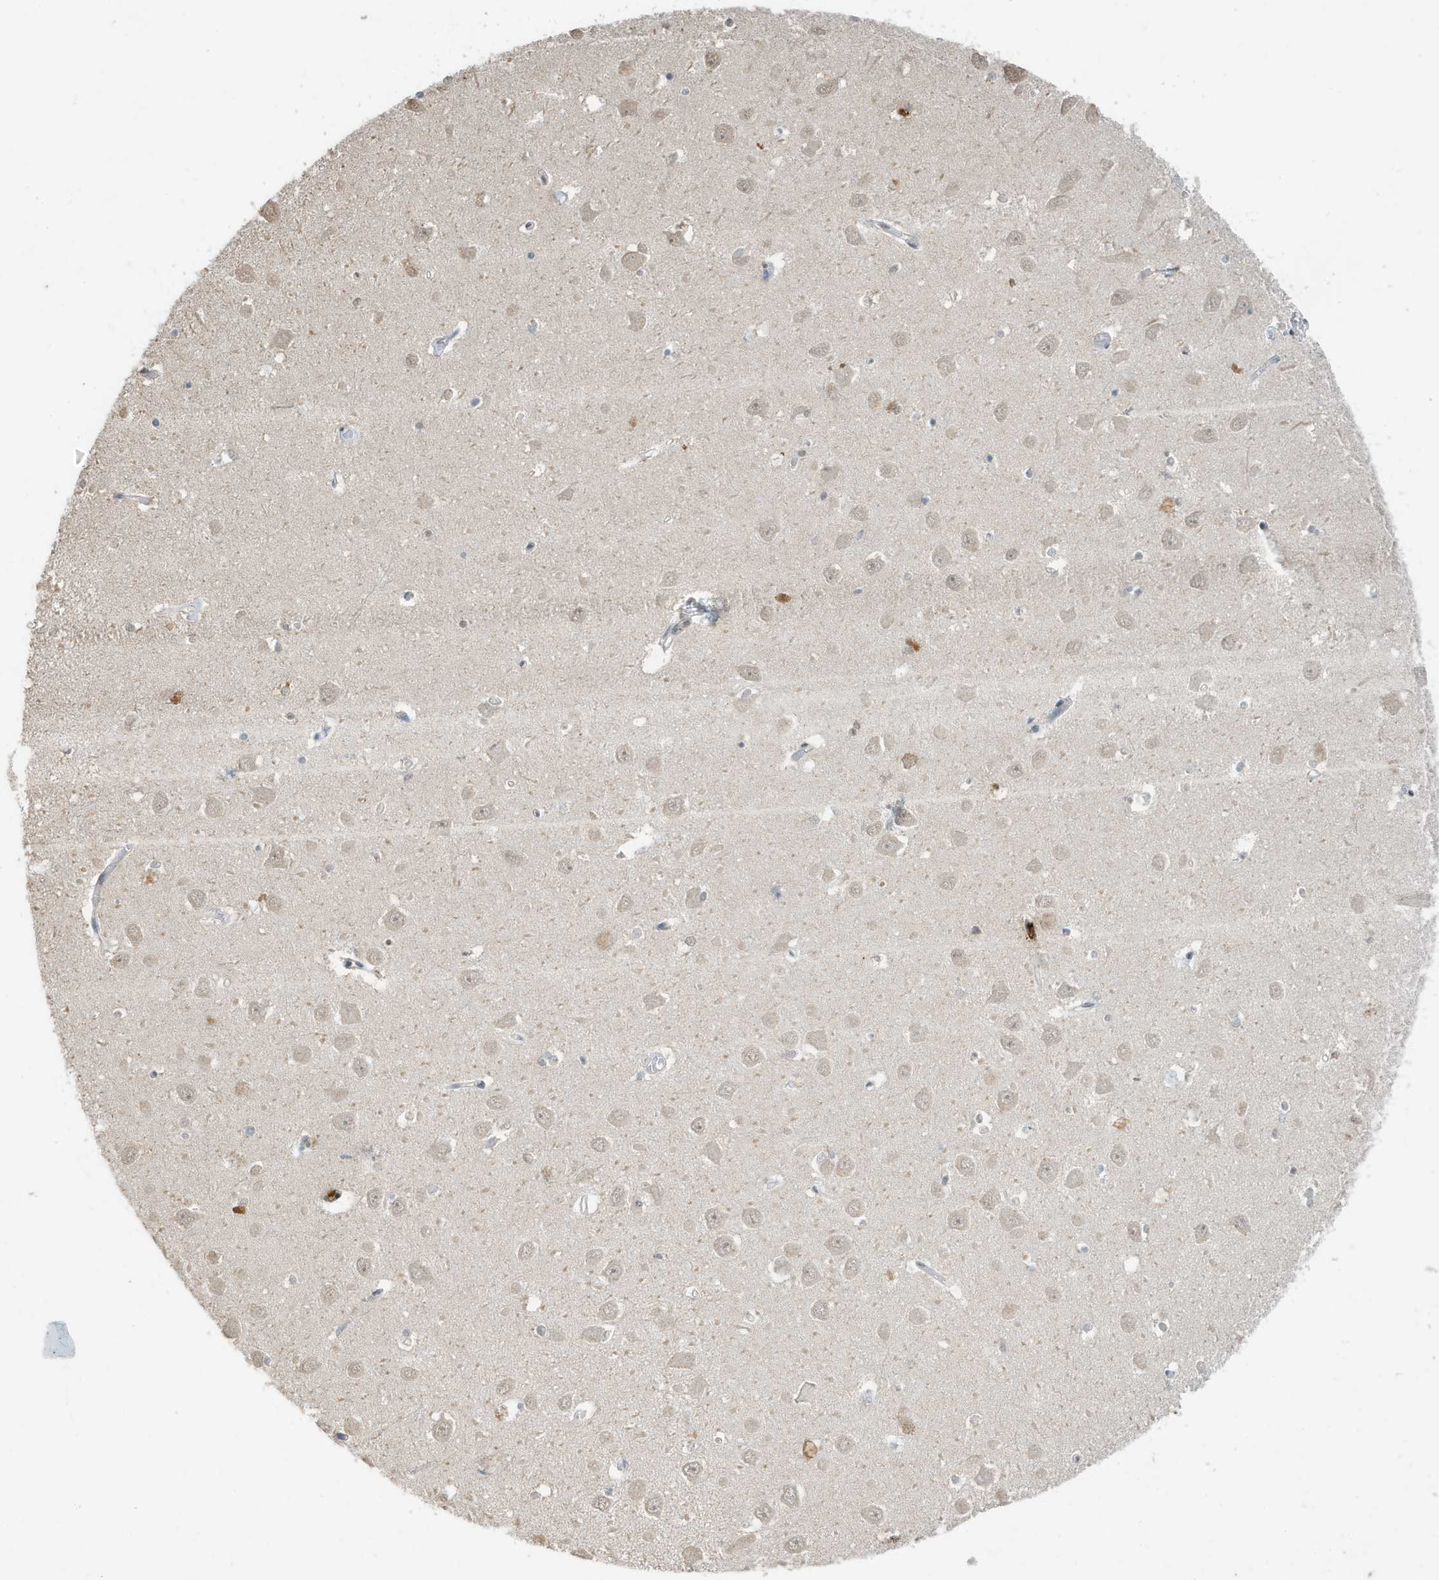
{"staining": {"intensity": "negative", "quantity": "none", "location": "none"}, "tissue": "hippocampus", "cell_type": "Glial cells", "image_type": "normal", "snomed": [{"axis": "morphology", "description": "Normal tissue, NOS"}, {"axis": "topography", "description": "Hippocampus"}], "caption": "Benign hippocampus was stained to show a protein in brown. There is no significant positivity in glial cells.", "gene": "DEFA1", "patient": {"sex": "male", "age": 70}}